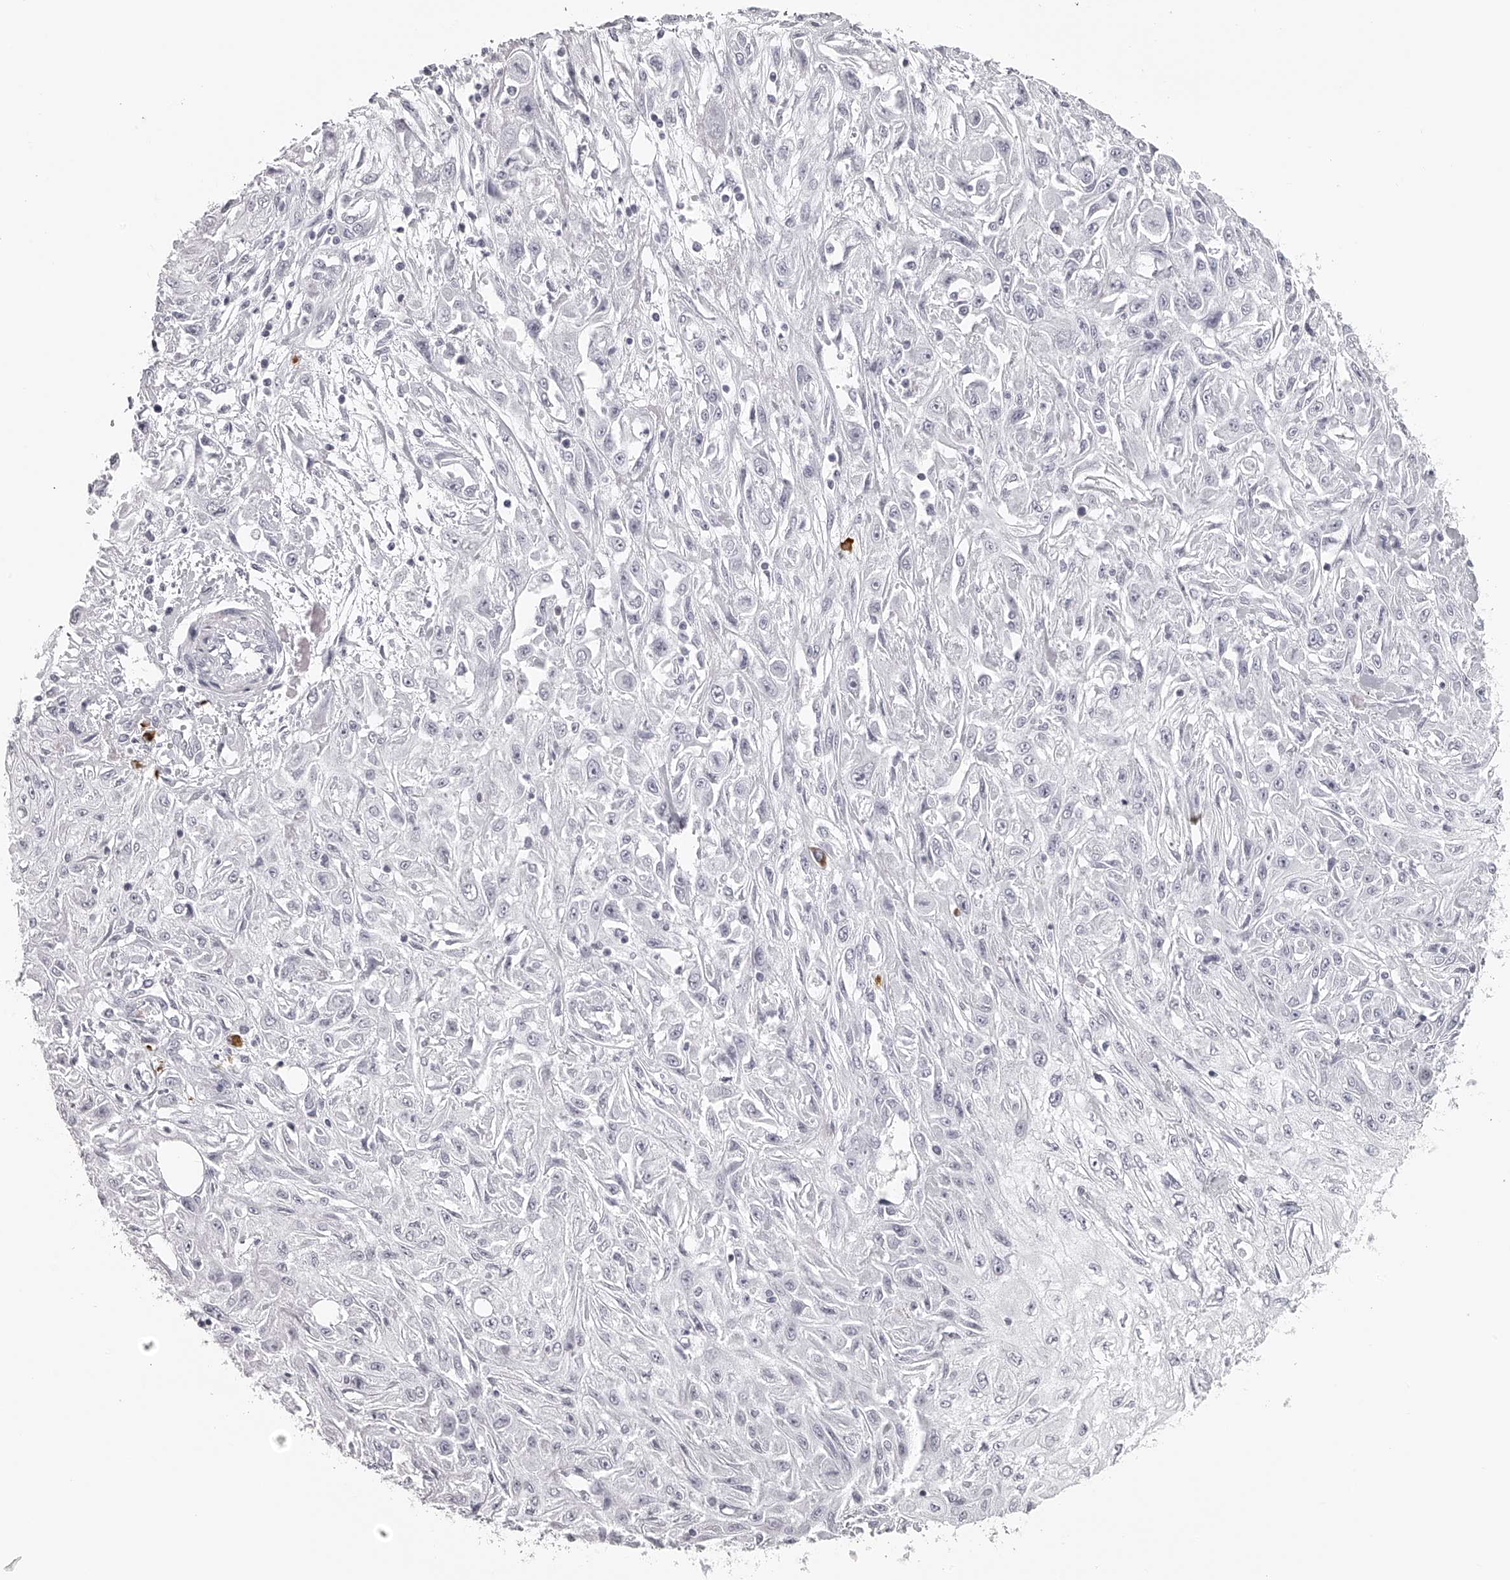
{"staining": {"intensity": "negative", "quantity": "none", "location": "none"}, "tissue": "skin cancer", "cell_type": "Tumor cells", "image_type": "cancer", "snomed": [{"axis": "morphology", "description": "Squamous cell carcinoma, NOS"}, {"axis": "morphology", "description": "Squamous cell carcinoma, metastatic, NOS"}, {"axis": "topography", "description": "Skin"}, {"axis": "topography", "description": "Lymph node"}], "caption": "Immunohistochemistry of skin squamous cell carcinoma demonstrates no expression in tumor cells.", "gene": "SEC11C", "patient": {"sex": "male", "age": 75}}